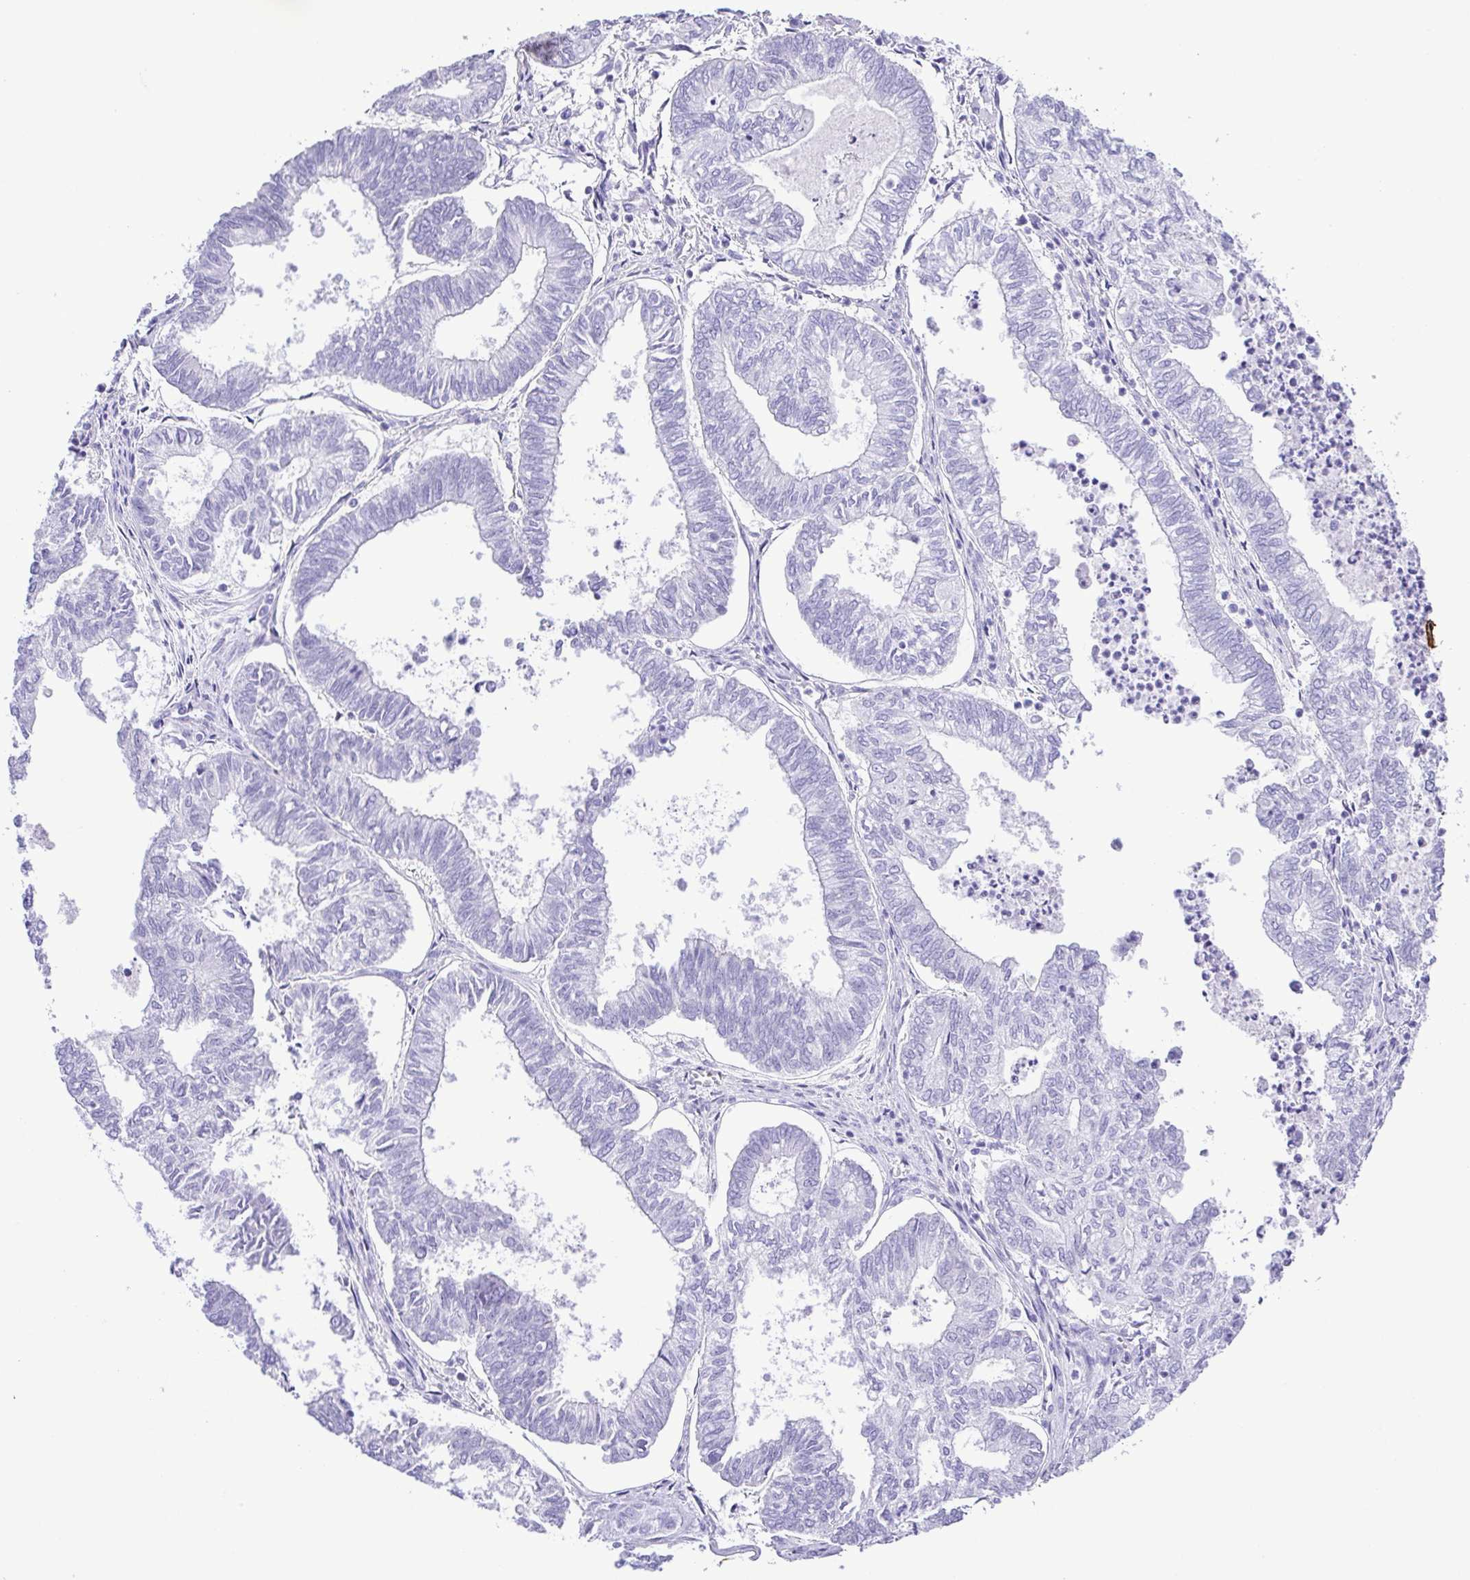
{"staining": {"intensity": "negative", "quantity": "none", "location": "none"}, "tissue": "ovarian cancer", "cell_type": "Tumor cells", "image_type": "cancer", "snomed": [{"axis": "morphology", "description": "Carcinoma, endometroid"}, {"axis": "topography", "description": "Ovary"}], "caption": "Ovarian cancer (endometroid carcinoma) stained for a protein using immunohistochemistry (IHC) reveals no staining tumor cells.", "gene": "CDSN", "patient": {"sex": "female", "age": 64}}